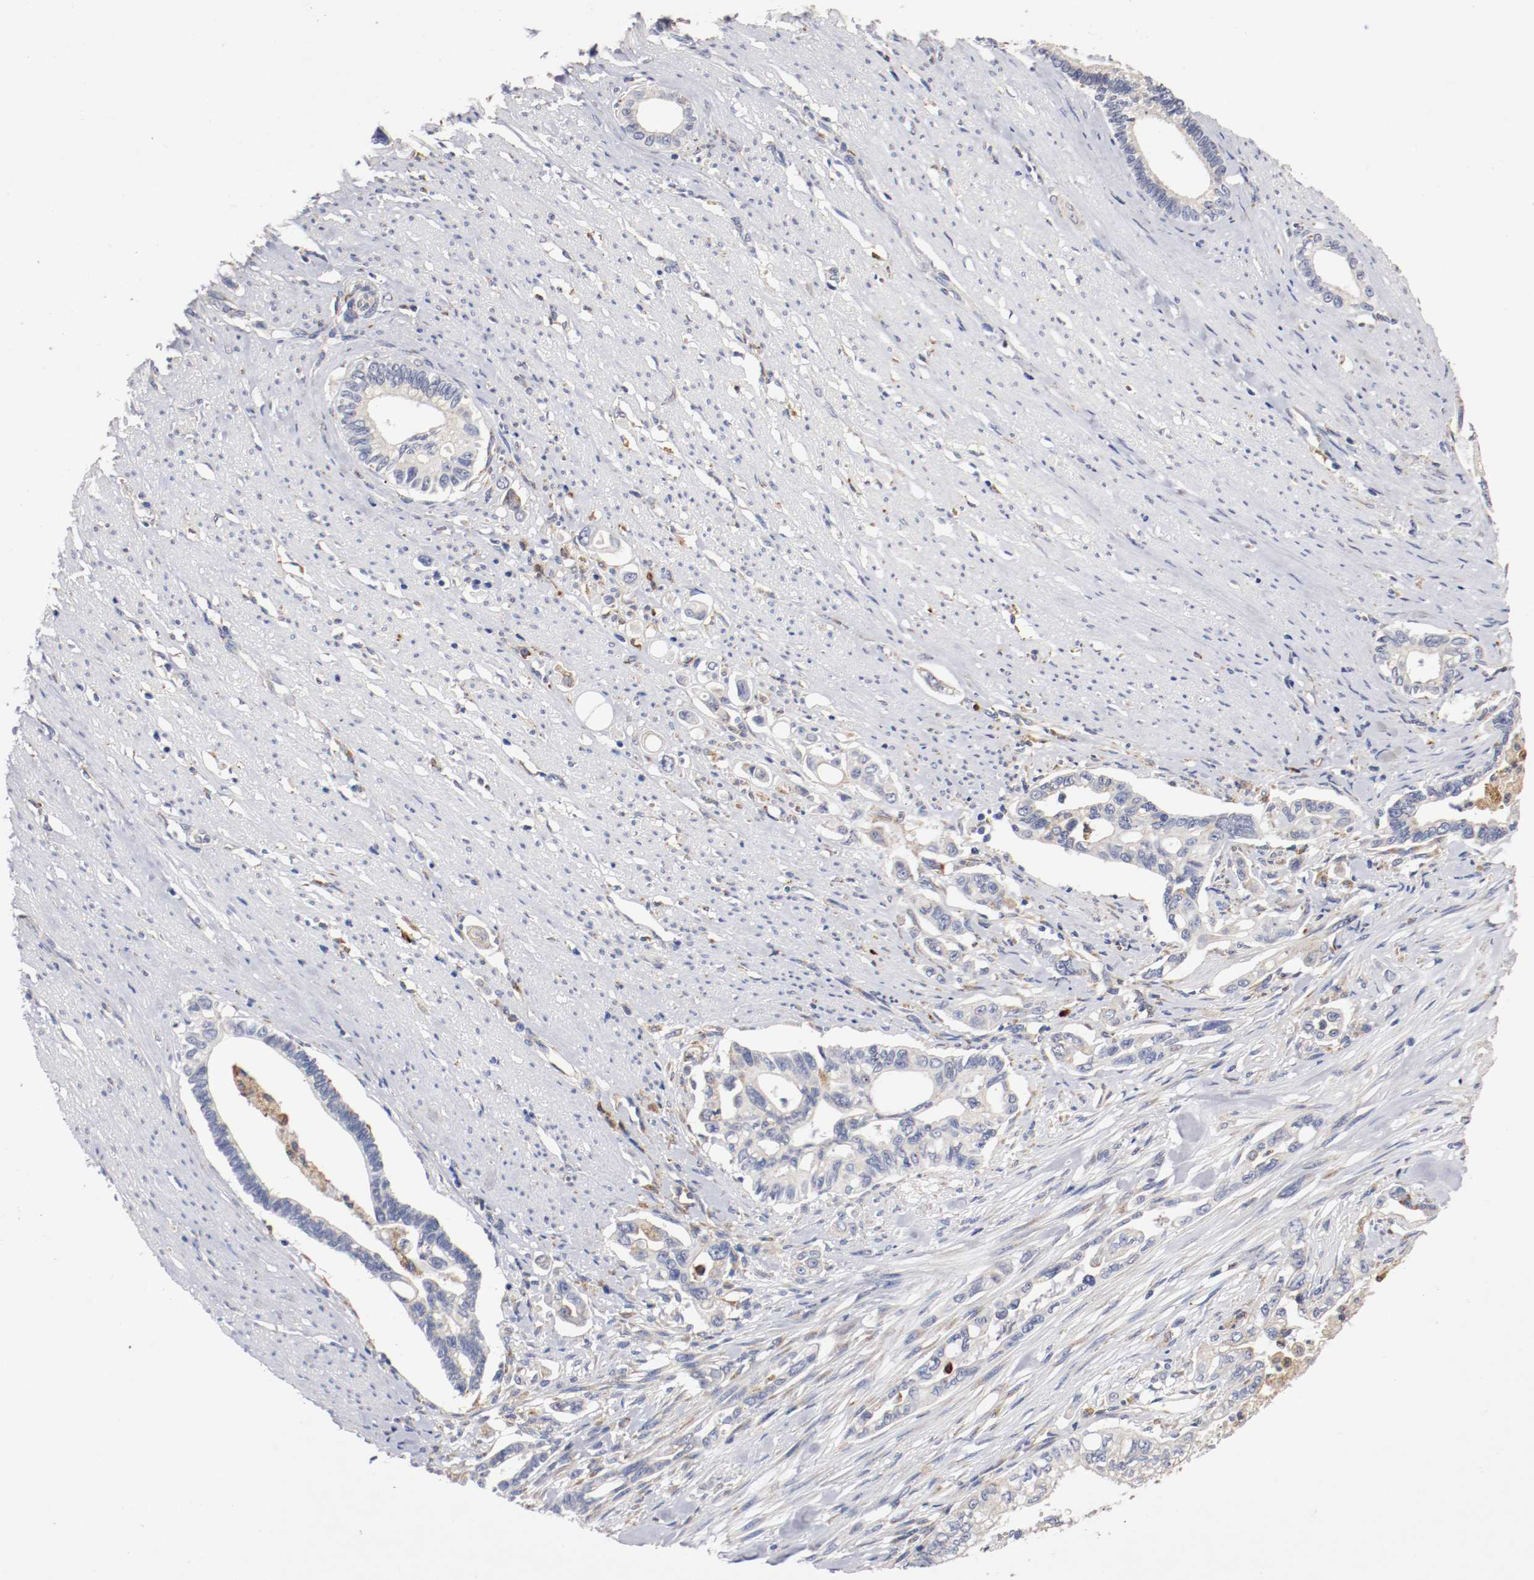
{"staining": {"intensity": "moderate", "quantity": "25%-75%", "location": "cytoplasmic/membranous"}, "tissue": "pancreatic cancer", "cell_type": "Tumor cells", "image_type": "cancer", "snomed": [{"axis": "morphology", "description": "Normal tissue, NOS"}, {"axis": "topography", "description": "Pancreas"}], "caption": "A micrograph of pancreatic cancer stained for a protein demonstrates moderate cytoplasmic/membranous brown staining in tumor cells.", "gene": "TRAF2", "patient": {"sex": "male", "age": 42}}